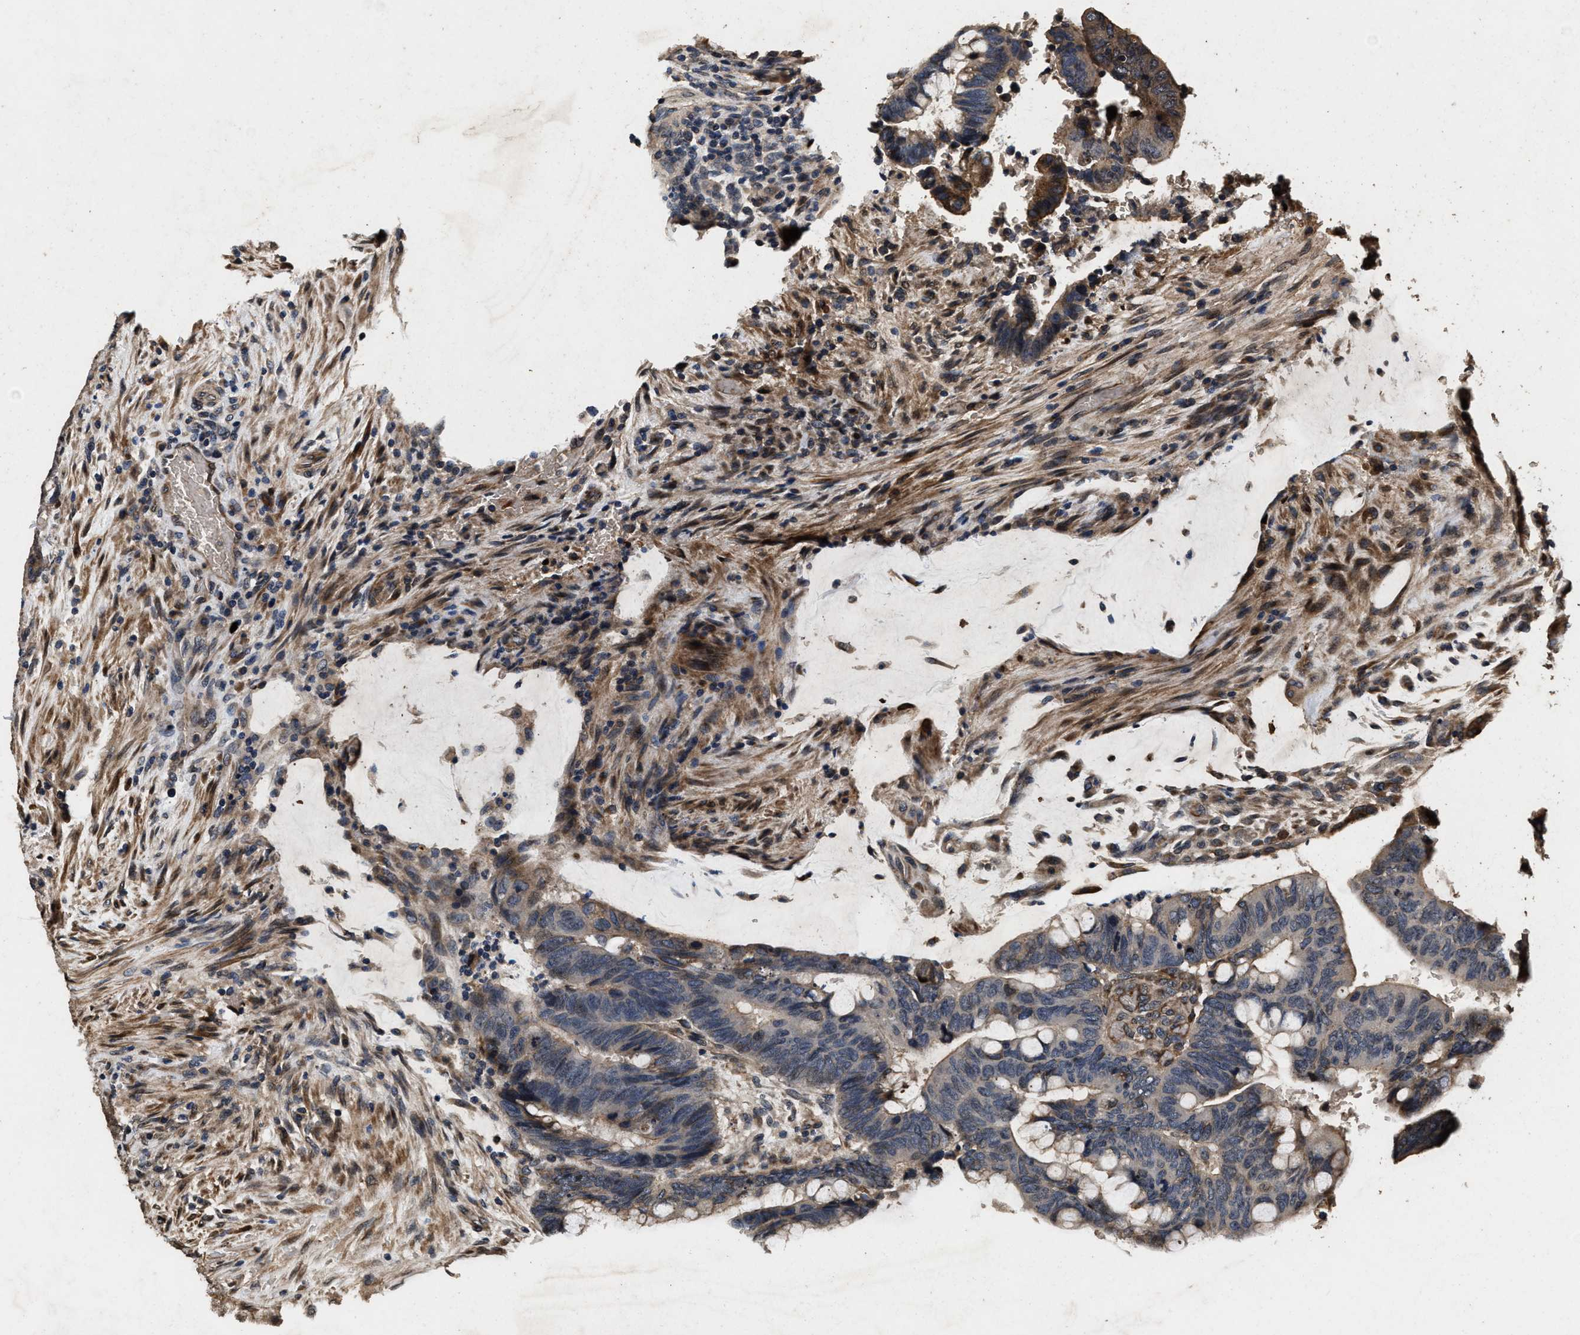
{"staining": {"intensity": "moderate", "quantity": "<25%", "location": "cytoplasmic/membranous"}, "tissue": "colorectal cancer", "cell_type": "Tumor cells", "image_type": "cancer", "snomed": [{"axis": "morphology", "description": "Normal tissue, NOS"}, {"axis": "morphology", "description": "Adenocarcinoma, NOS"}, {"axis": "topography", "description": "Rectum"}, {"axis": "topography", "description": "Peripheral nerve tissue"}], "caption": "Immunohistochemistry histopathology image of neoplastic tissue: human adenocarcinoma (colorectal) stained using immunohistochemistry (IHC) shows low levels of moderate protein expression localized specifically in the cytoplasmic/membranous of tumor cells, appearing as a cytoplasmic/membranous brown color.", "gene": "ACCS", "patient": {"sex": "male", "age": 92}}